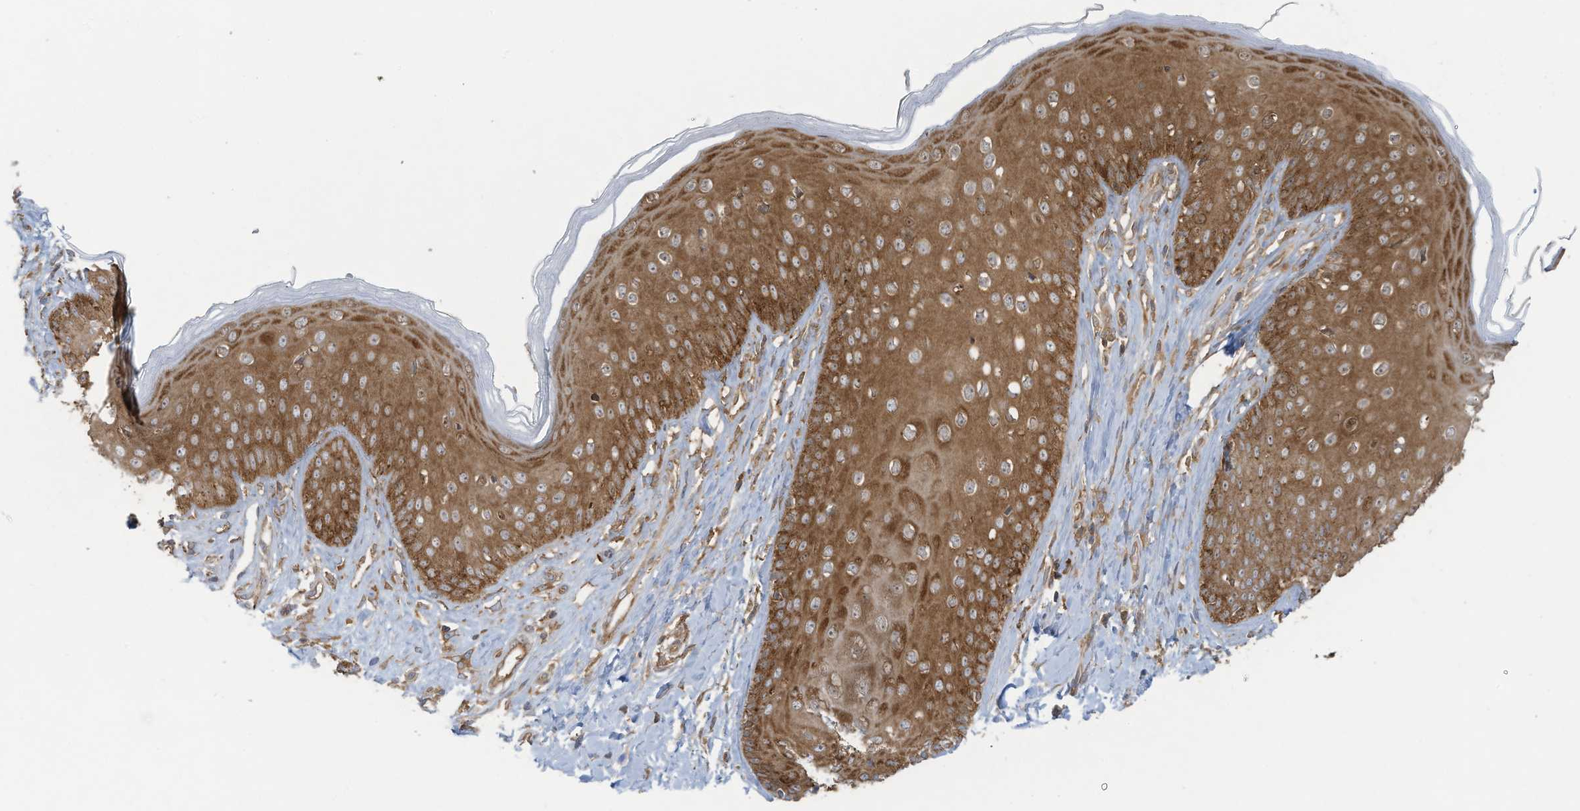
{"staining": {"intensity": "moderate", "quantity": ">75%", "location": "cytoplasmic/membranous"}, "tissue": "skin", "cell_type": "Epidermal cells", "image_type": "normal", "snomed": [{"axis": "morphology", "description": "Normal tissue, NOS"}, {"axis": "morphology", "description": "Squamous cell carcinoma, NOS"}, {"axis": "topography", "description": "Vulva"}], "caption": "Benign skin exhibits moderate cytoplasmic/membranous staining in approximately >75% of epidermal cells.", "gene": "OLA1", "patient": {"sex": "female", "age": 85}}